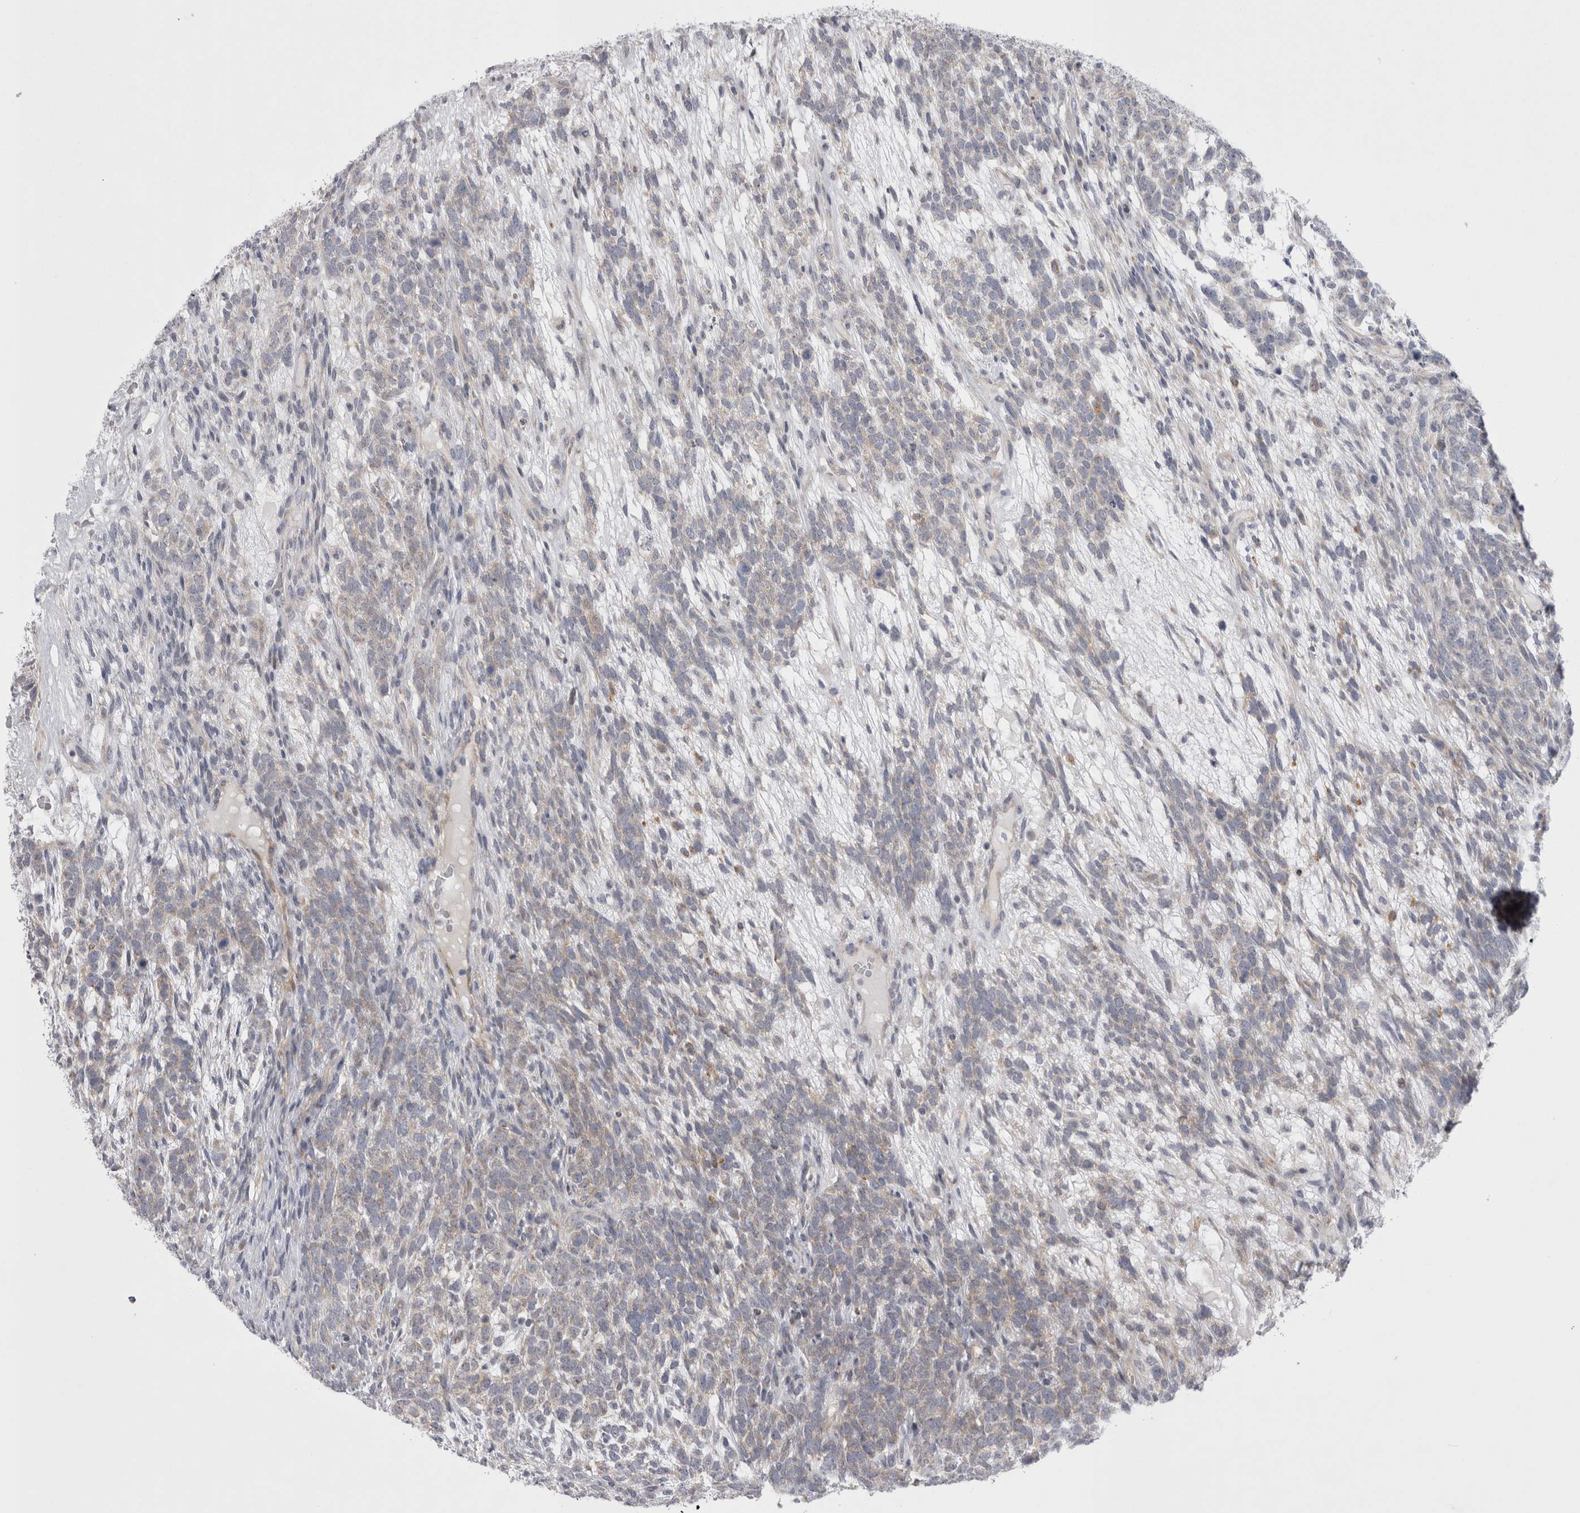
{"staining": {"intensity": "weak", "quantity": "<25%", "location": "cytoplasmic/membranous"}, "tissue": "testis cancer", "cell_type": "Tumor cells", "image_type": "cancer", "snomed": [{"axis": "morphology", "description": "Seminoma, NOS"}, {"axis": "morphology", "description": "Carcinoma, Embryonal, NOS"}, {"axis": "topography", "description": "Testis"}], "caption": "Immunohistochemistry of testis cancer reveals no staining in tumor cells. (Stains: DAB IHC with hematoxylin counter stain, Microscopy: brightfield microscopy at high magnification).", "gene": "NENF", "patient": {"sex": "male", "age": 28}}